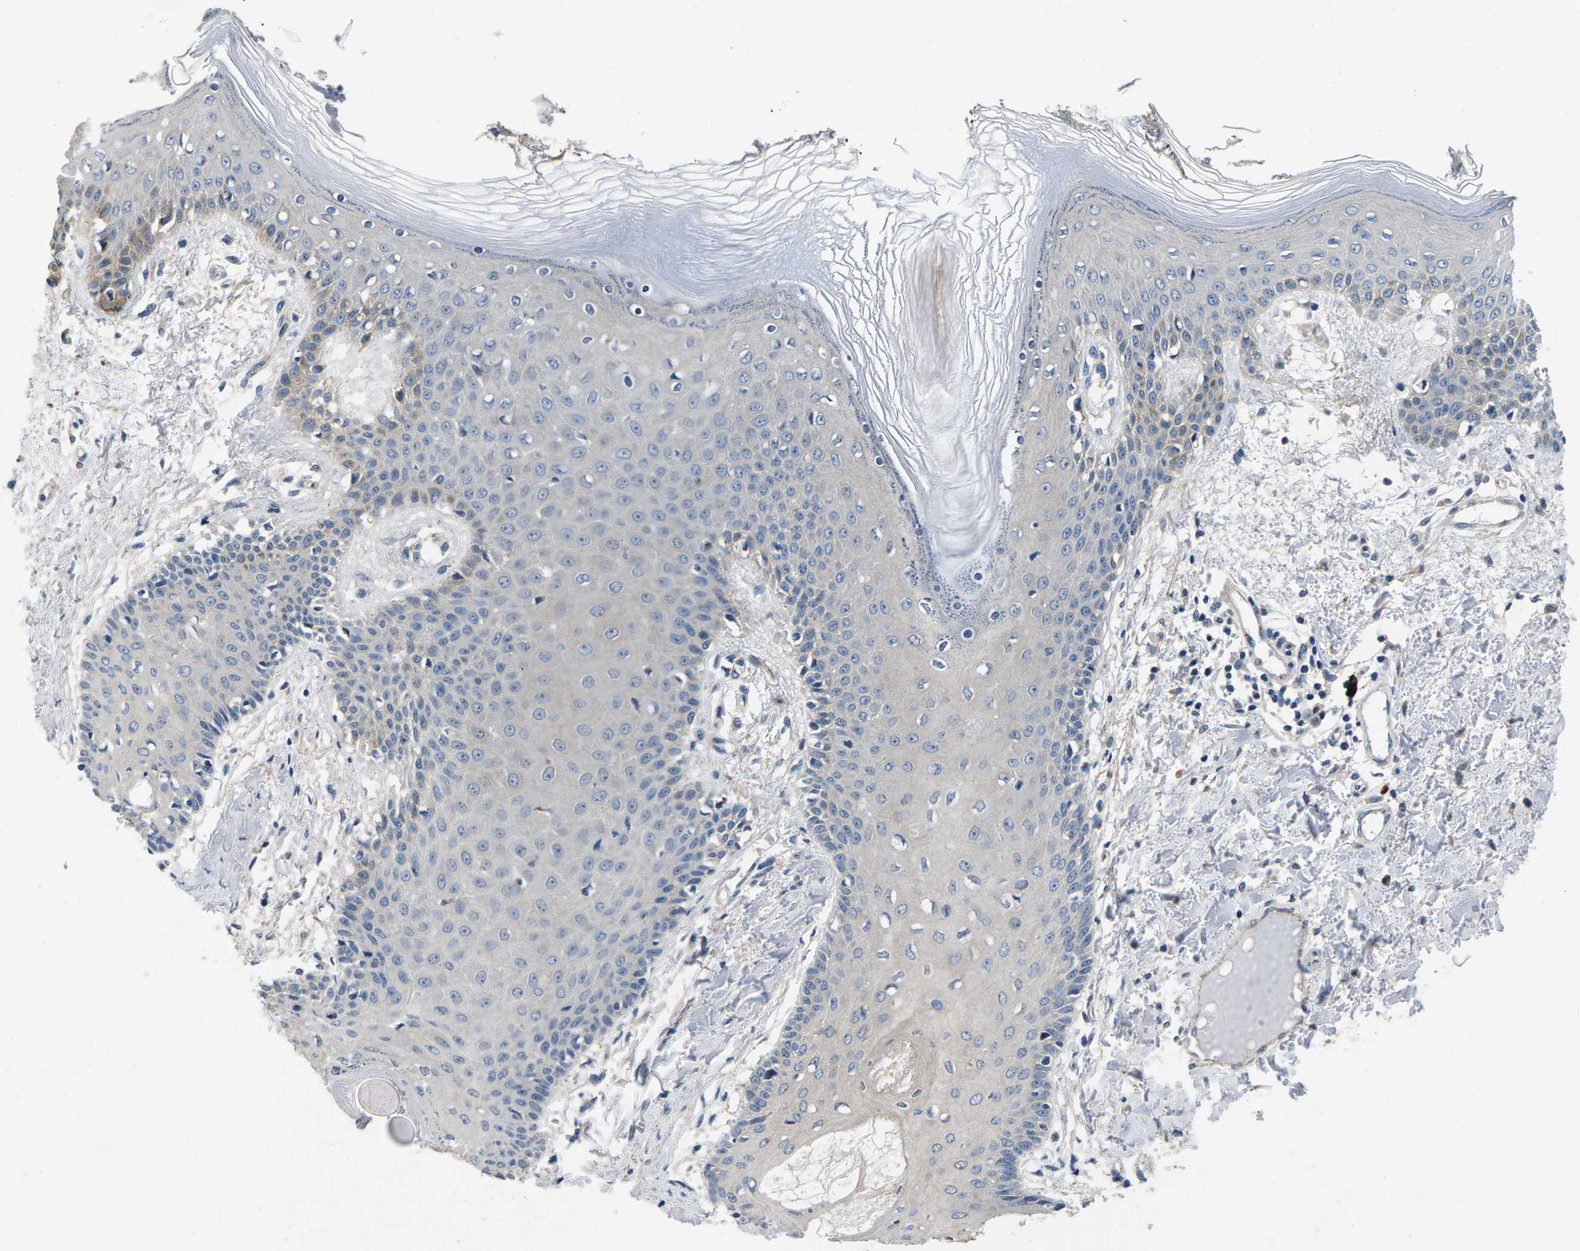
{"staining": {"intensity": "weak", "quantity": ">75%", "location": "cytoplasmic/membranous"}, "tissue": "skin", "cell_type": "Fibroblasts", "image_type": "normal", "snomed": [{"axis": "morphology", "description": "Normal tissue, NOS"}, {"axis": "topography", "description": "Skin"}], "caption": "A low amount of weak cytoplasmic/membranous positivity is seen in approximately >75% of fibroblasts in benign skin.", "gene": "PLCE1", "patient": {"sex": "male", "age": 53}}